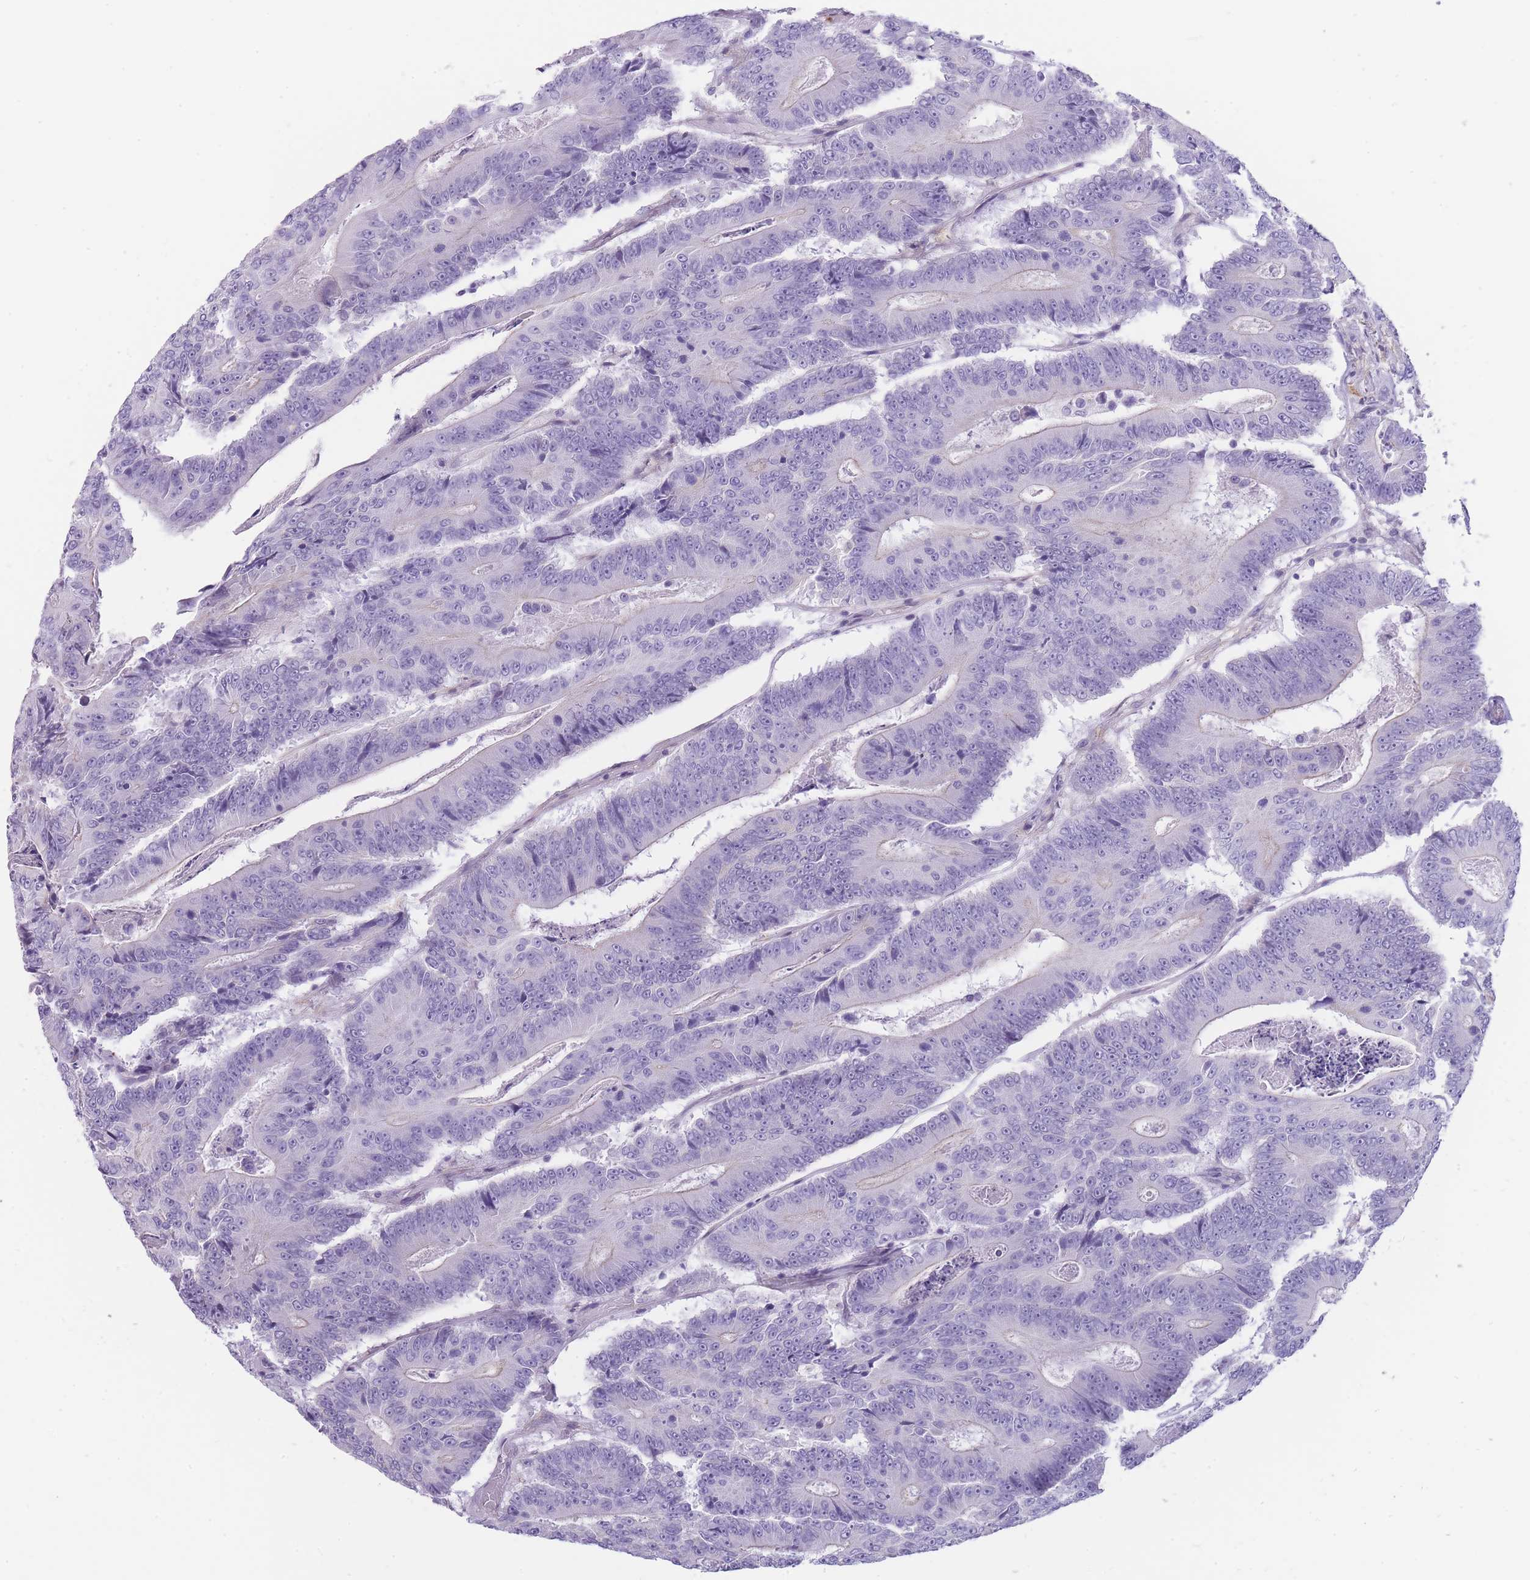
{"staining": {"intensity": "negative", "quantity": "none", "location": "none"}, "tissue": "colorectal cancer", "cell_type": "Tumor cells", "image_type": "cancer", "snomed": [{"axis": "morphology", "description": "Adenocarcinoma, NOS"}, {"axis": "topography", "description": "Colon"}], "caption": "The histopathology image demonstrates no significant expression in tumor cells of colorectal adenocarcinoma.", "gene": "OR11H12", "patient": {"sex": "male", "age": 83}}